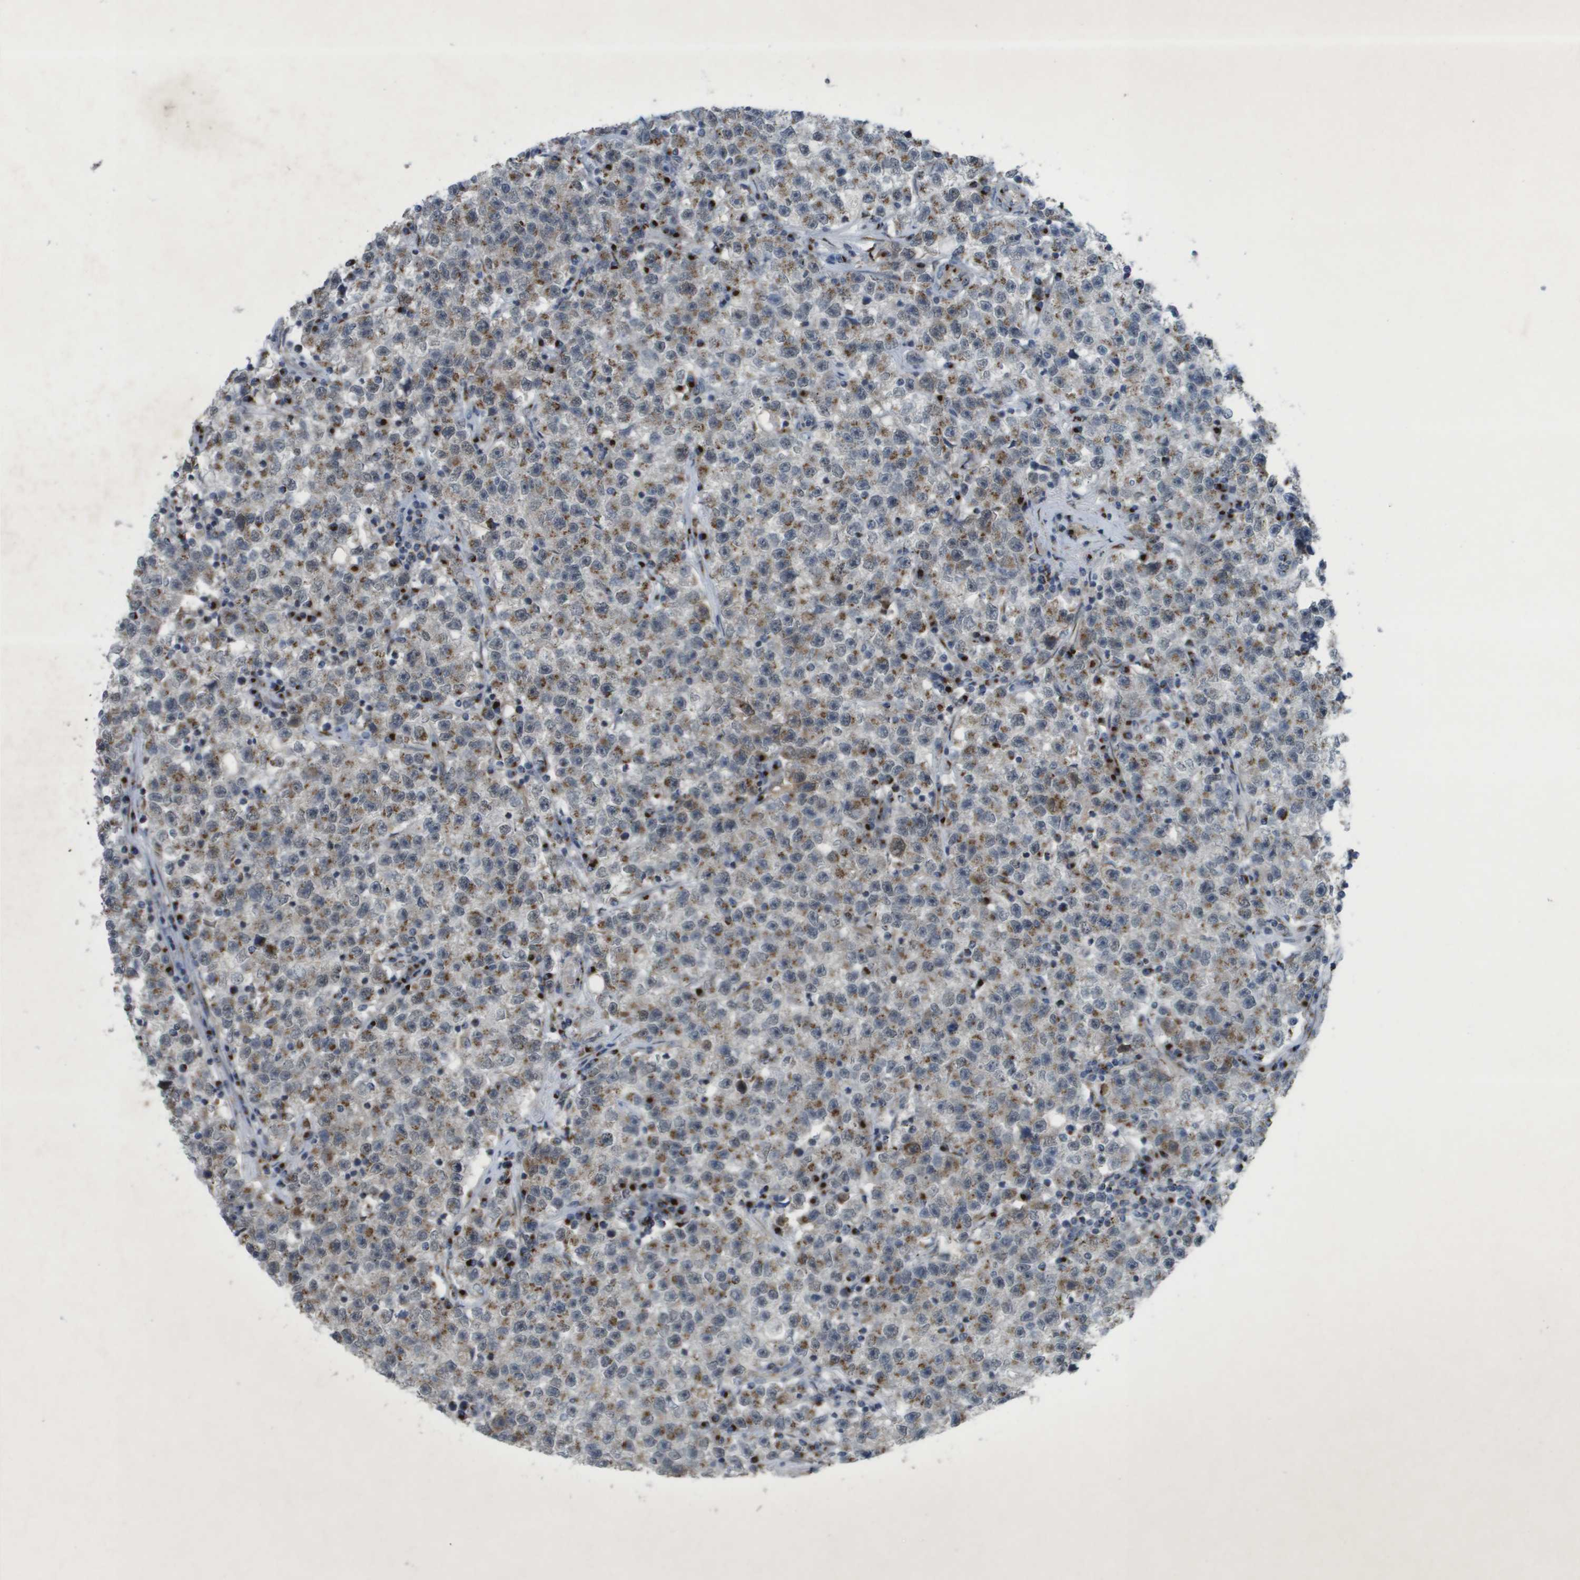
{"staining": {"intensity": "moderate", "quantity": "25%-75%", "location": "cytoplasmic/membranous"}, "tissue": "testis cancer", "cell_type": "Tumor cells", "image_type": "cancer", "snomed": [{"axis": "morphology", "description": "Seminoma, NOS"}, {"axis": "topography", "description": "Testis"}], "caption": "Protein expression by IHC exhibits moderate cytoplasmic/membranous staining in approximately 25%-75% of tumor cells in seminoma (testis). The protein is shown in brown color, while the nuclei are stained blue.", "gene": "QSOX2", "patient": {"sex": "male", "age": 22}}